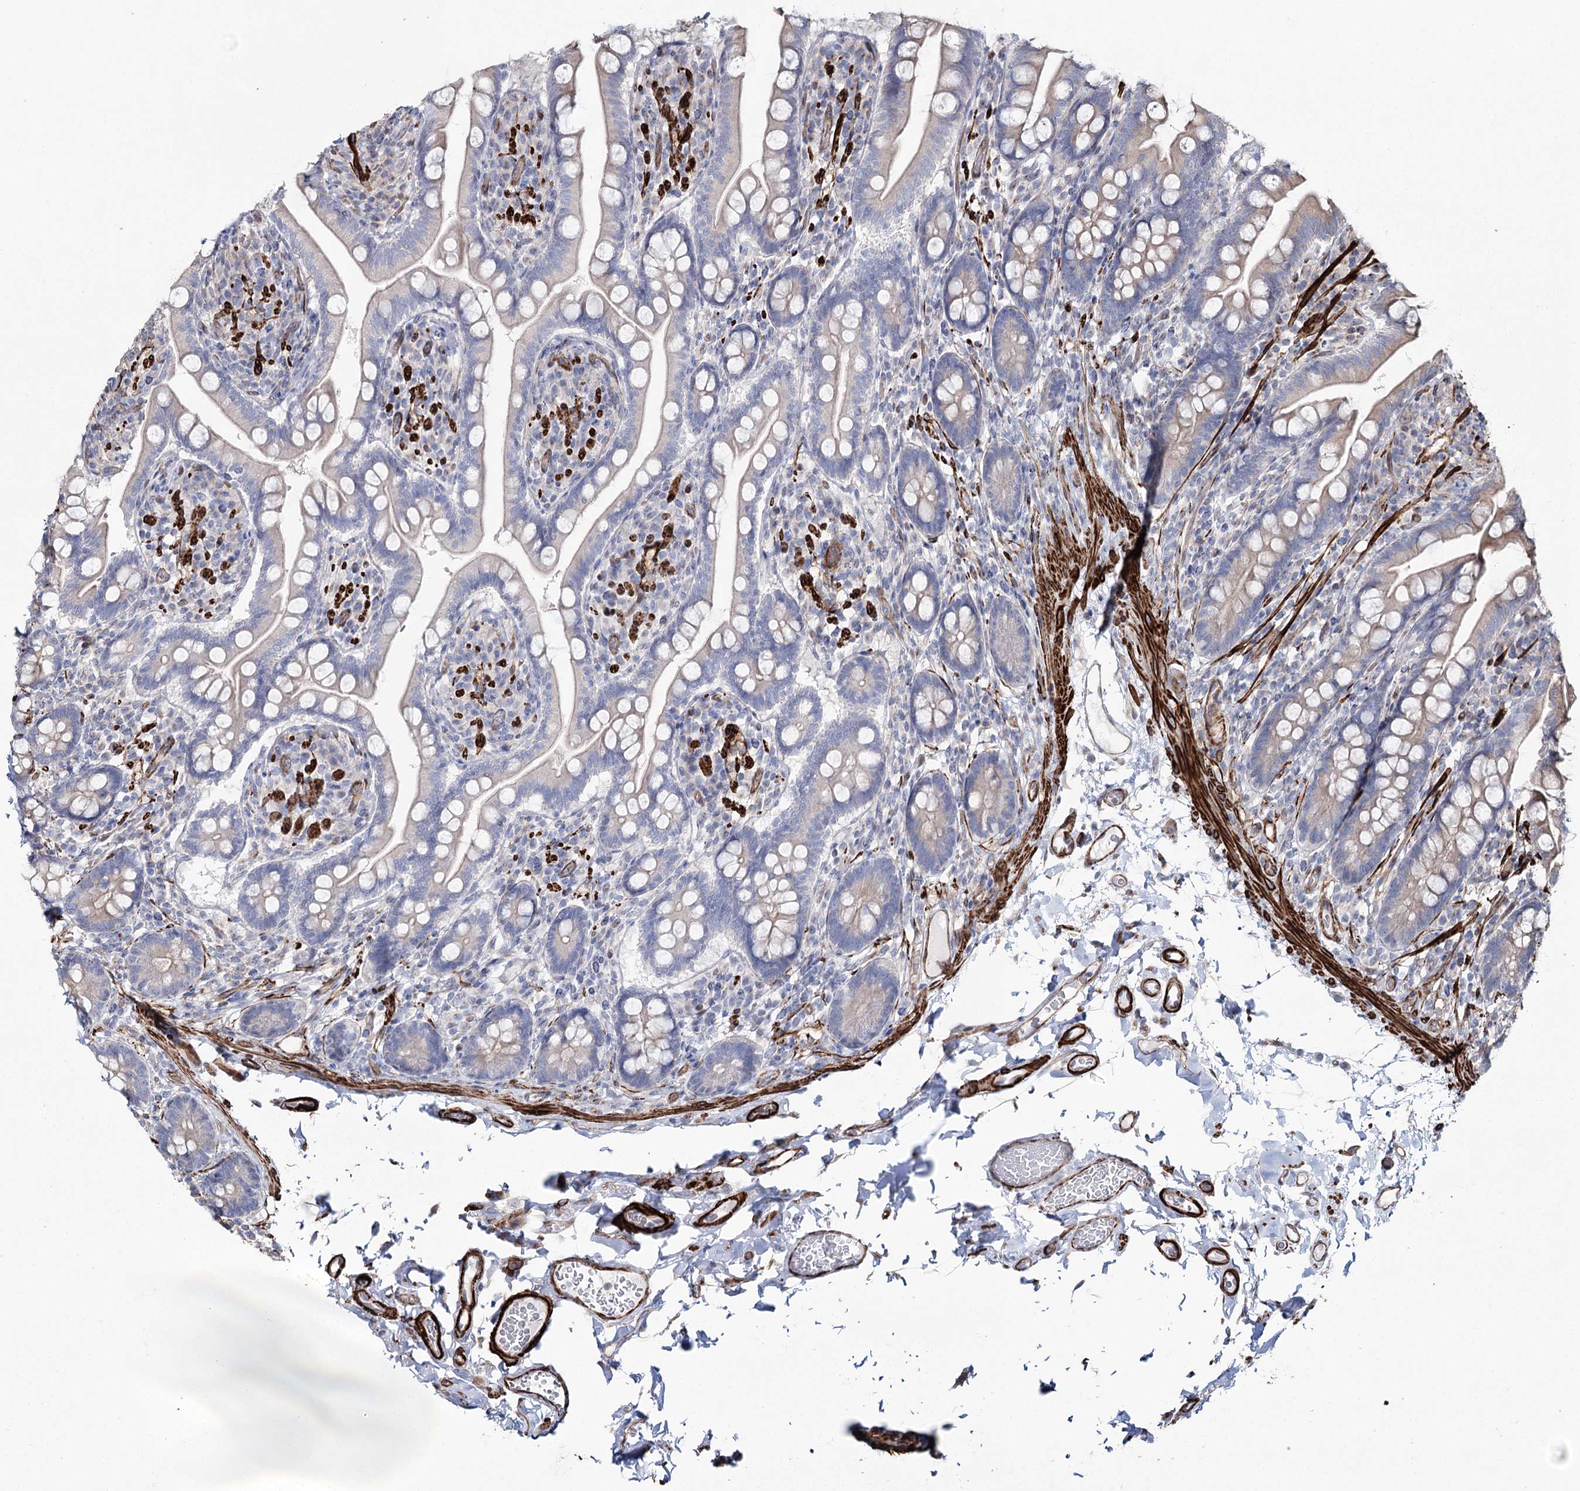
{"staining": {"intensity": "negative", "quantity": "none", "location": "none"}, "tissue": "small intestine", "cell_type": "Glandular cells", "image_type": "normal", "snomed": [{"axis": "morphology", "description": "Normal tissue, NOS"}, {"axis": "topography", "description": "Small intestine"}], "caption": "A histopathology image of human small intestine is negative for staining in glandular cells. The staining is performed using DAB brown chromogen with nuclei counter-stained in using hematoxylin.", "gene": "SUMF1", "patient": {"sex": "female", "age": 64}}